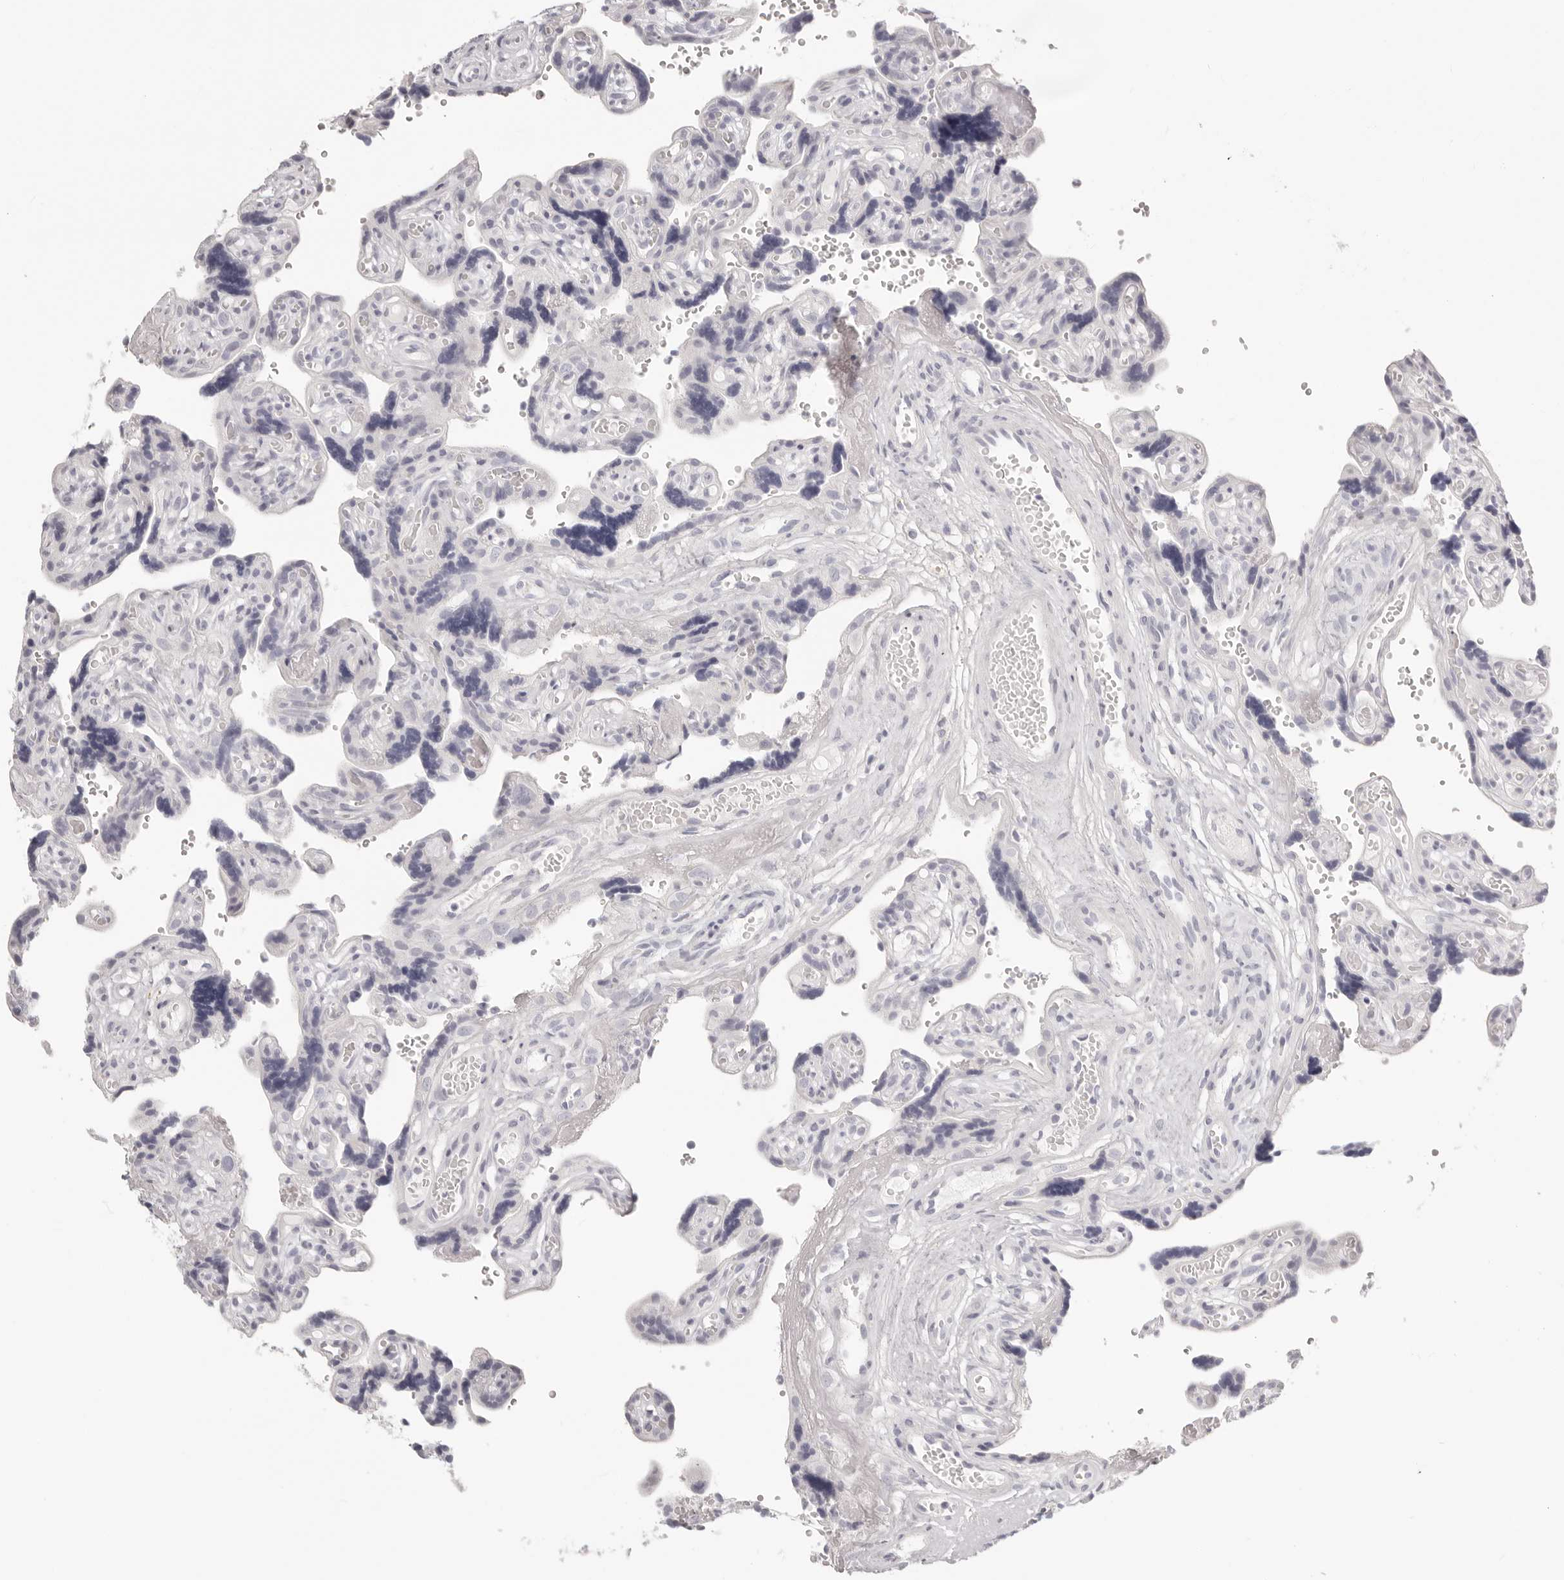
{"staining": {"intensity": "negative", "quantity": "none", "location": "none"}, "tissue": "placenta", "cell_type": "Decidual cells", "image_type": "normal", "snomed": [{"axis": "morphology", "description": "Normal tissue, NOS"}, {"axis": "topography", "description": "Placenta"}], "caption": "Immunohistochemistry of benign placenta exhibits no expression in decidual cells.", "gene": "FABP1", "patient": {"sex": "female", "age": 30}}